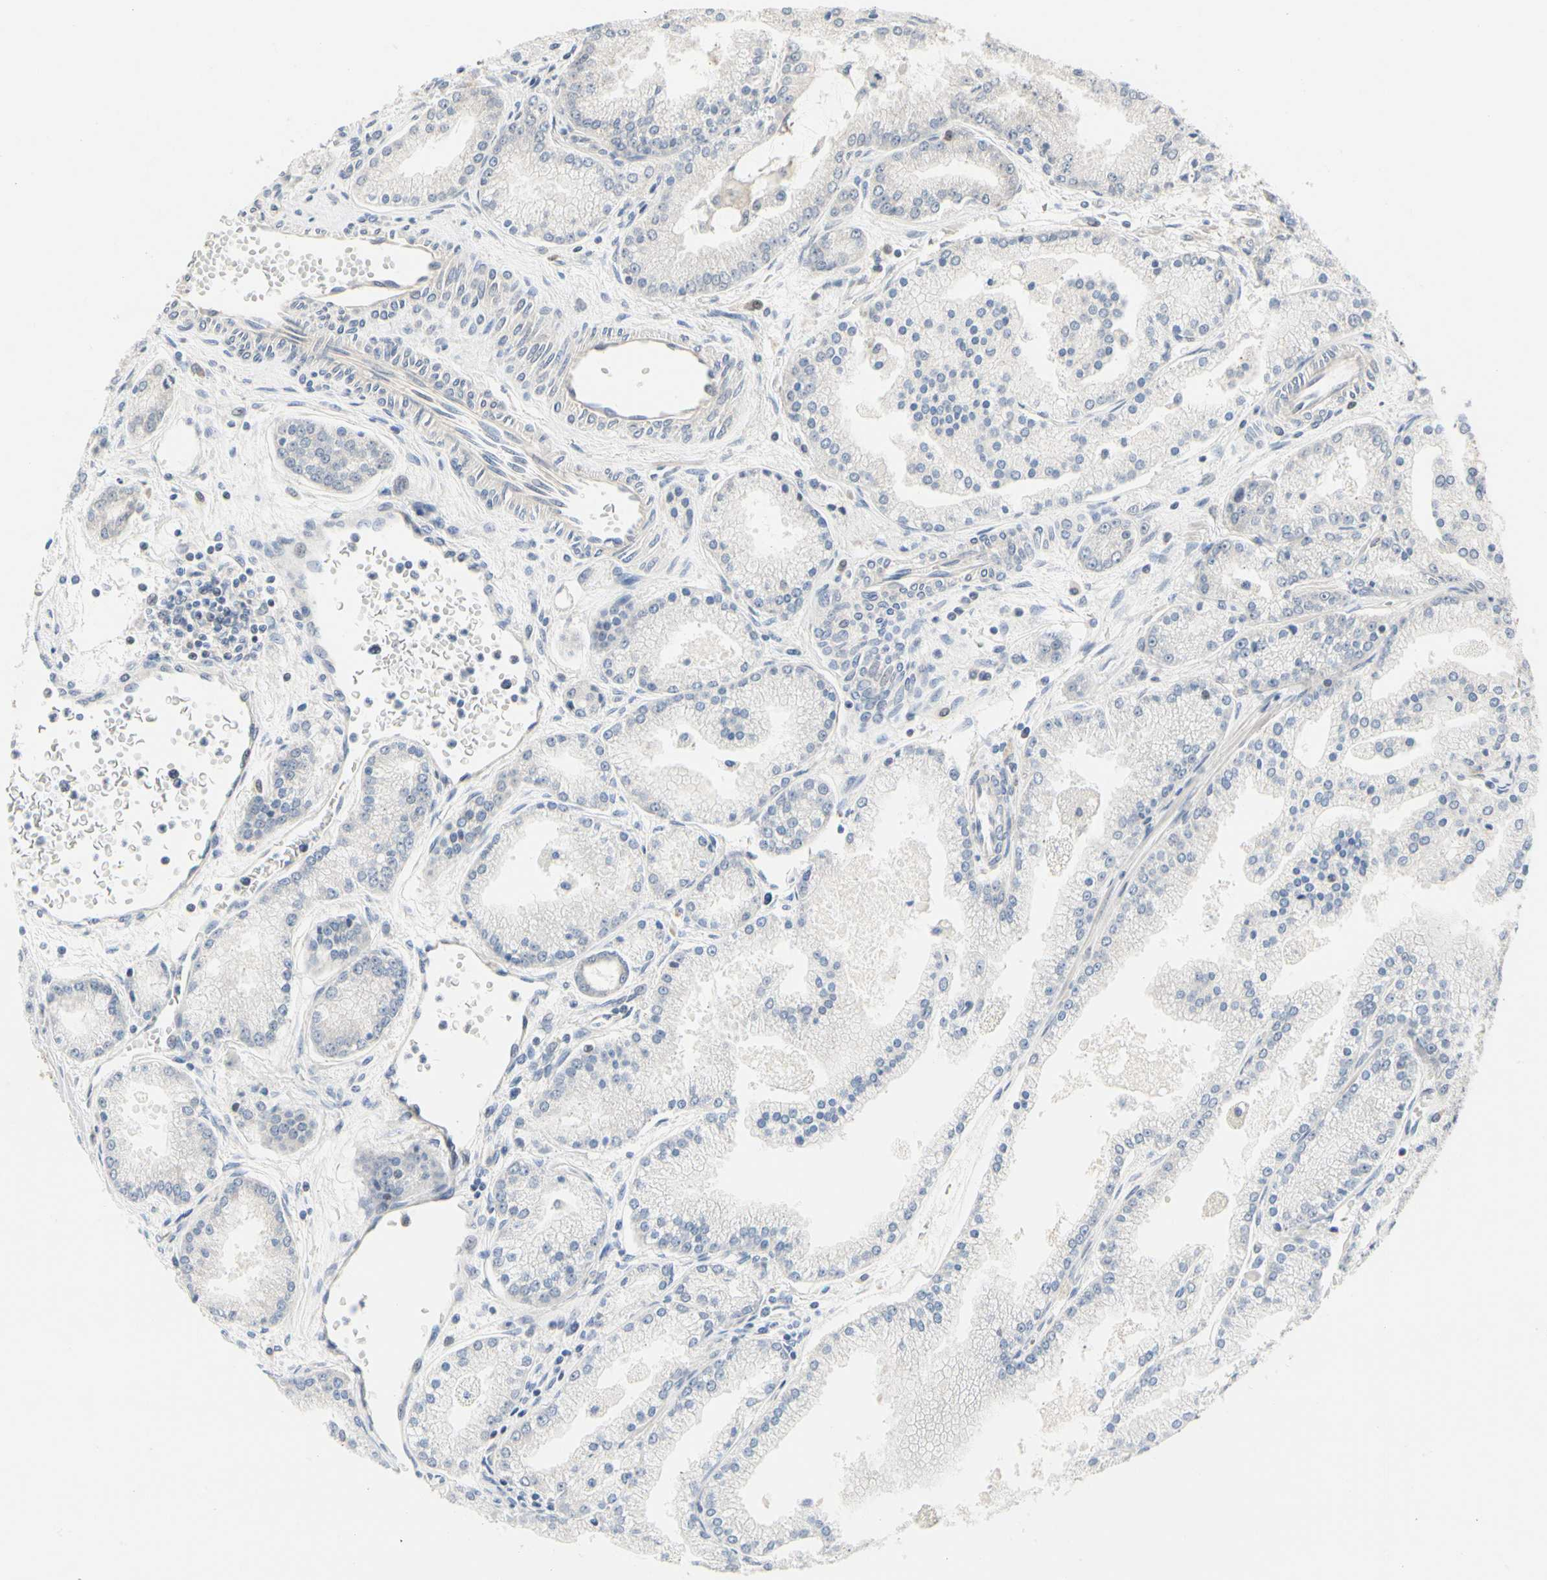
{"staining": {"intensity": "negative", "quantity": "none", "location": "none"}, "tissue": "prostate cancer", "cell_type": "Tumor cells", "image_type": "cancer", "snomed": [{"axis": "morphology", "description": "Adenocarcinoma, High grade"}, {"axis": "topography", "description": "Prostate"}], "caption": "Tumor cells show no significant staining in high-grade adenocarcinoma (prostate).", "gene": "CDK5", "patient": {"sex": "male", "age": 61}}